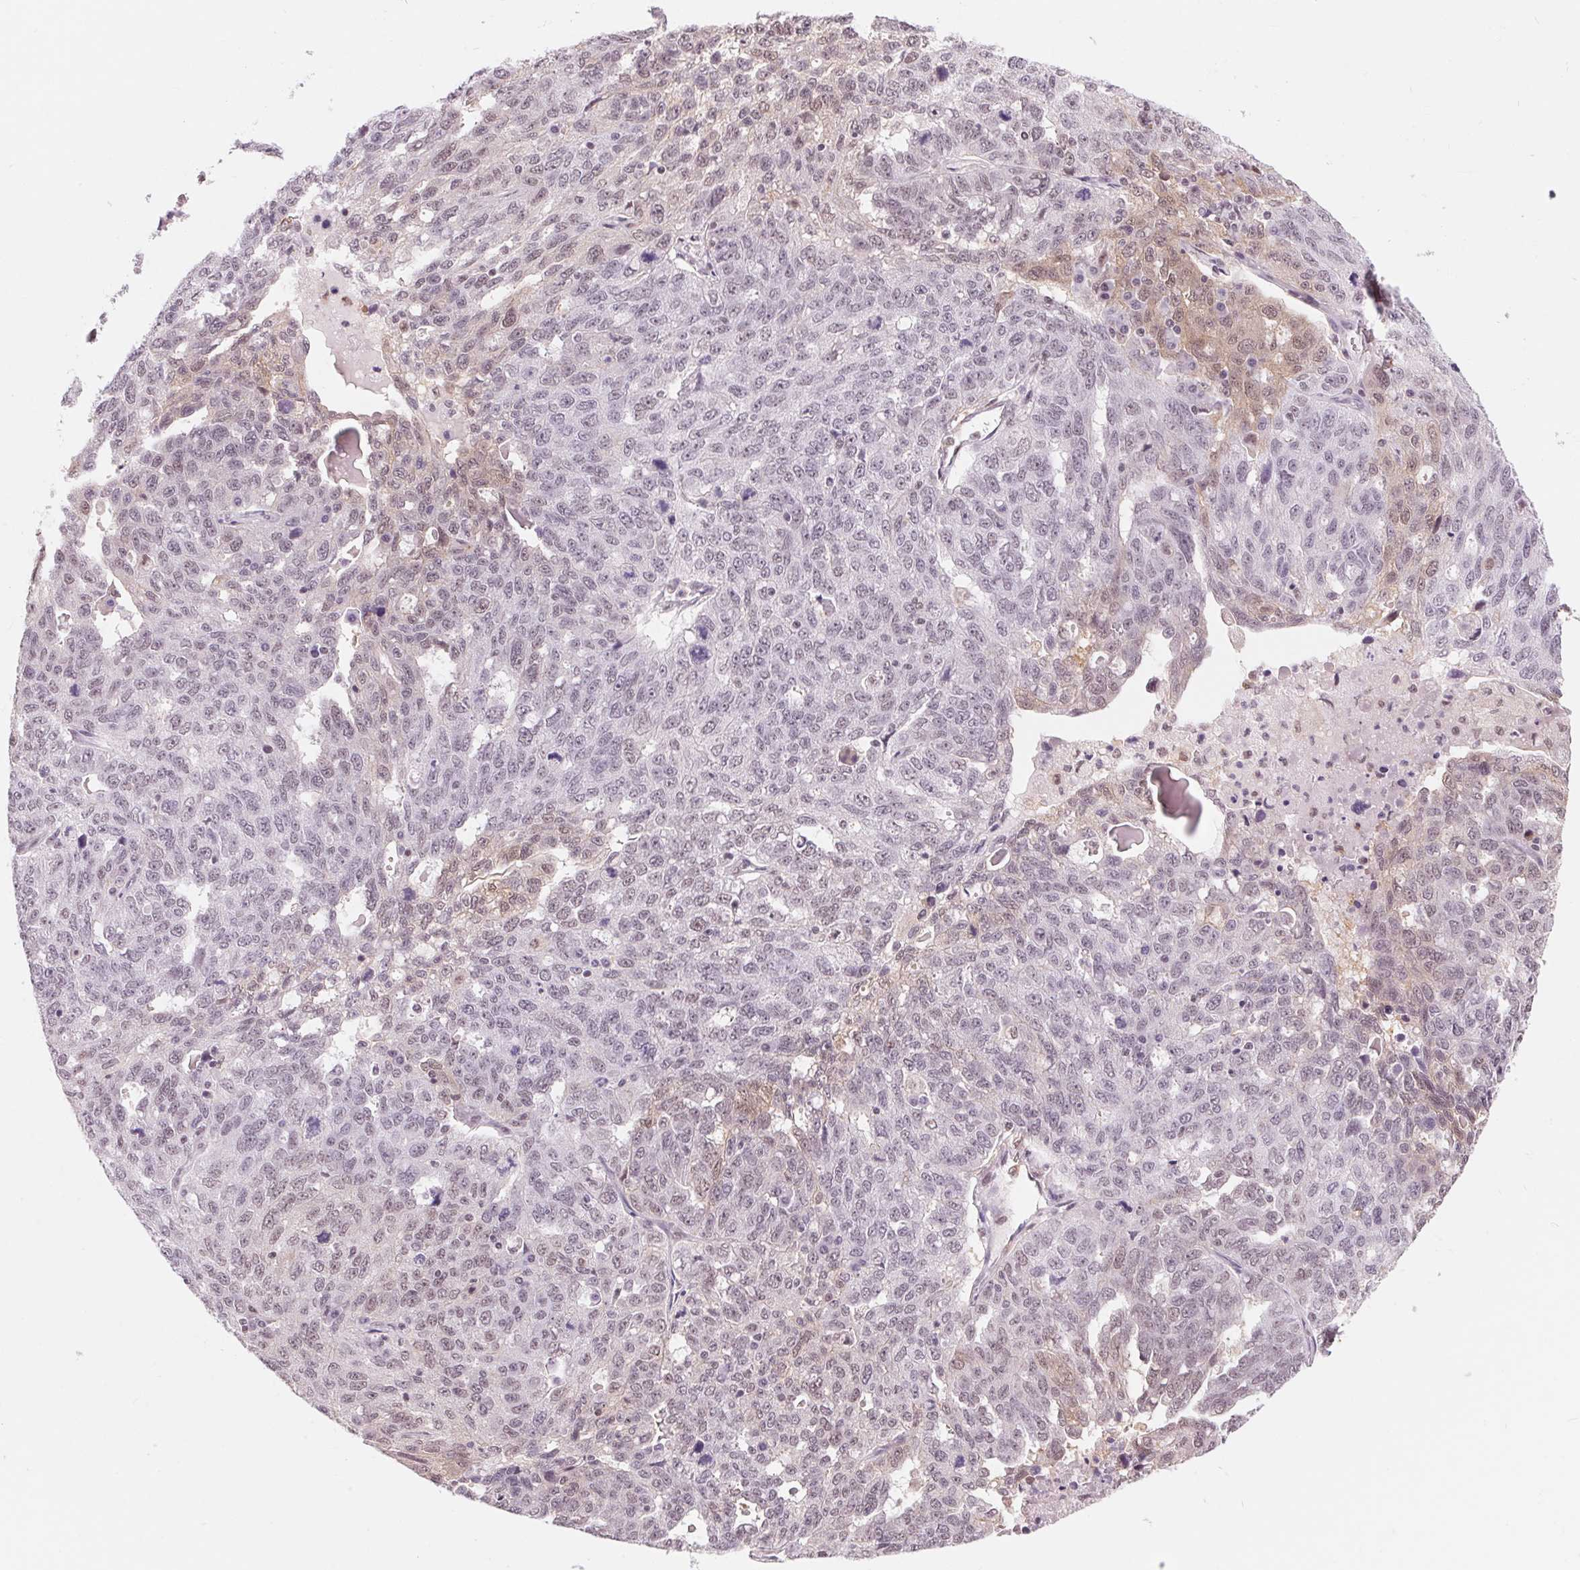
{"staining": {"intensity": "negative", "quantity": "none", "location": "none"}, "tissue": "ovarian cancer", "cell_type": "Tumor cells", "image_type": "cancer", "snomed": [{"axis": "morphology", "description": "Cystadenocarcinoma, serous, NOS"}, {"axis": "topography", "description": "Ovary"}], "caption": "There is no significant staining in tumor cells of ovarian cancer. The staining is performed using DAB brown chromogen with nuclei counter-stained in using hematoxylin.", "gene": "BCAT1", "patient": {"sex": "female", "age": 71}}